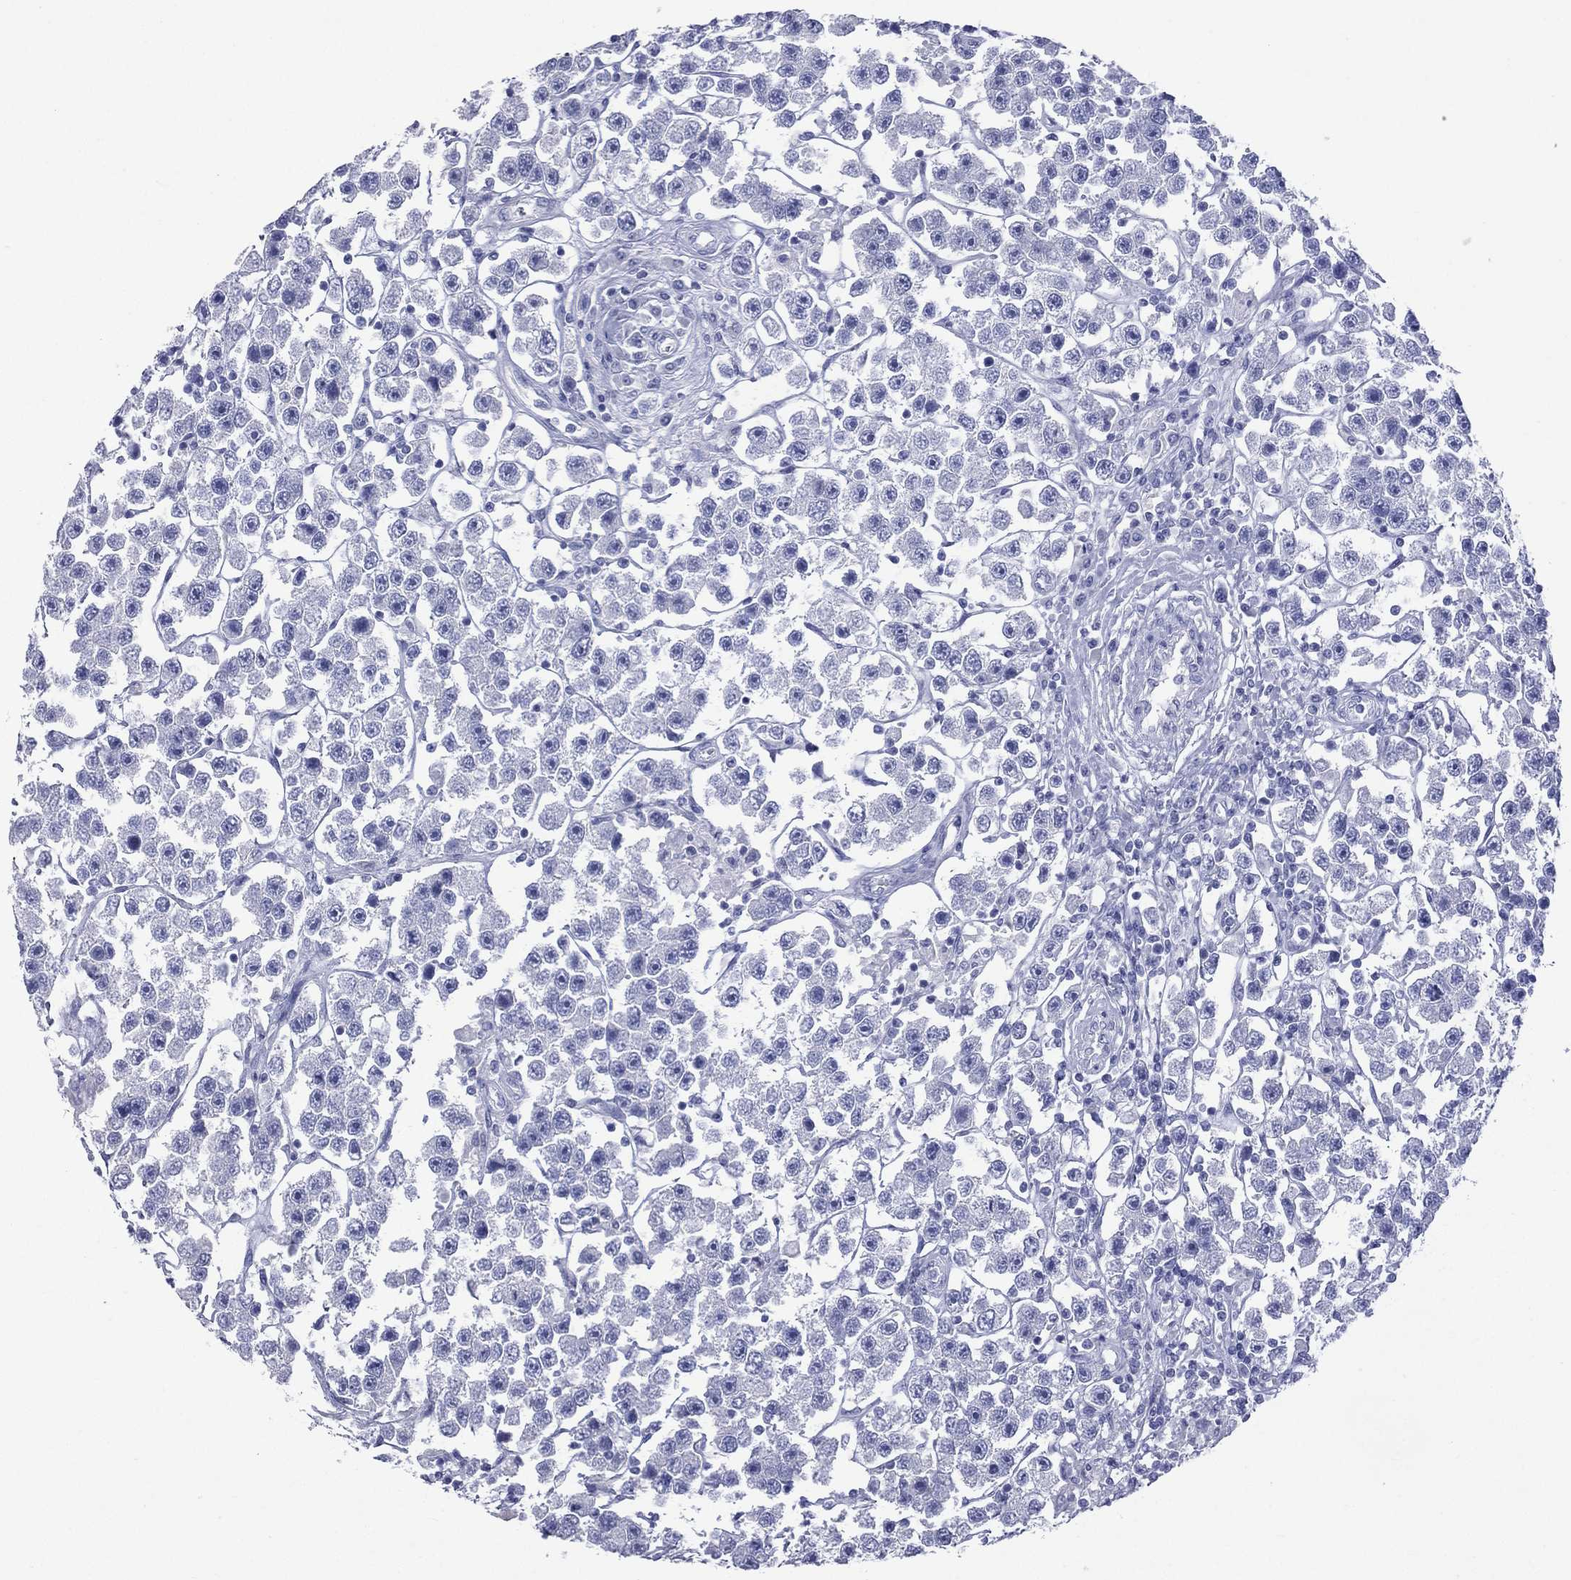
{"staining": {"intensity": "negative", "quantity": "none", "location": "none"}, "tissue": "testis cancer", "cell_type": "Tumor cells", "image_type": "cancer", "snomed": [{"axis": "morphology", "description": "Seminoma, NOS"}, {"axis": "topography", "description": "Testis"}], "caption": "This is an immunohistochemistry histopathology image of human testis seminoma. There is no staining in tumor cells.", "gene": "CES2", "patient": {"sex": "male", "age": 45}}